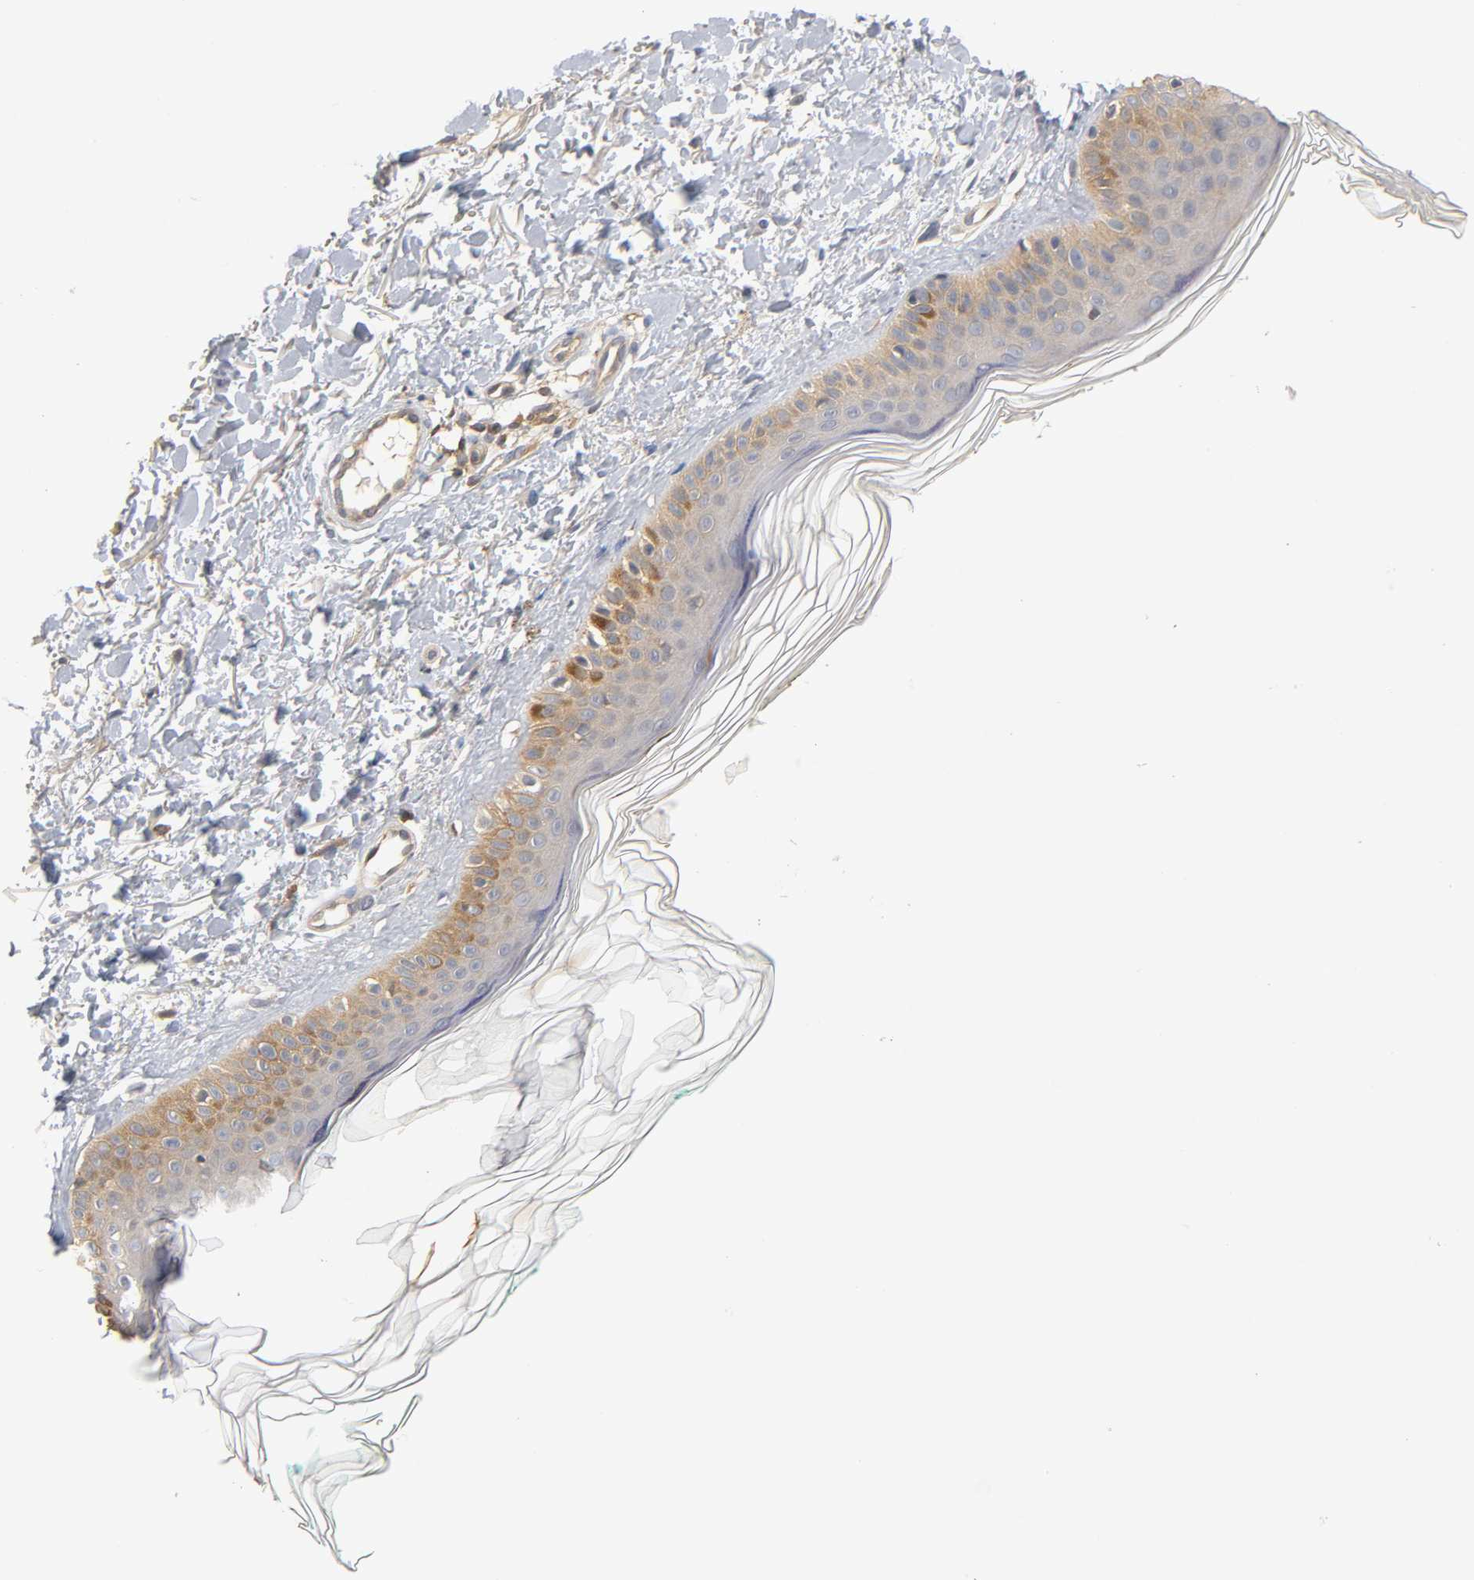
{"staining": {"intensity": "weak", "quantity": ">75%", "location": "cytoplasmic/membranous"}, "tissue": "skin", "cell_type": "Fibroblasts", "image_type": "normal", "snomed": [{"axis": "morphology", "description": "Normal tissue, NOS"}, {"axis": "topography", "description": "Skin"}], "caption": "Immunohistochemistry (IHC) of unremarkable skin displays low levels of weak cytoplasmic/membranous positivity in approximately >75% of fibroblasts.", "gene": "ACTR2", "patient": {"sex": "male", "age": 71}}